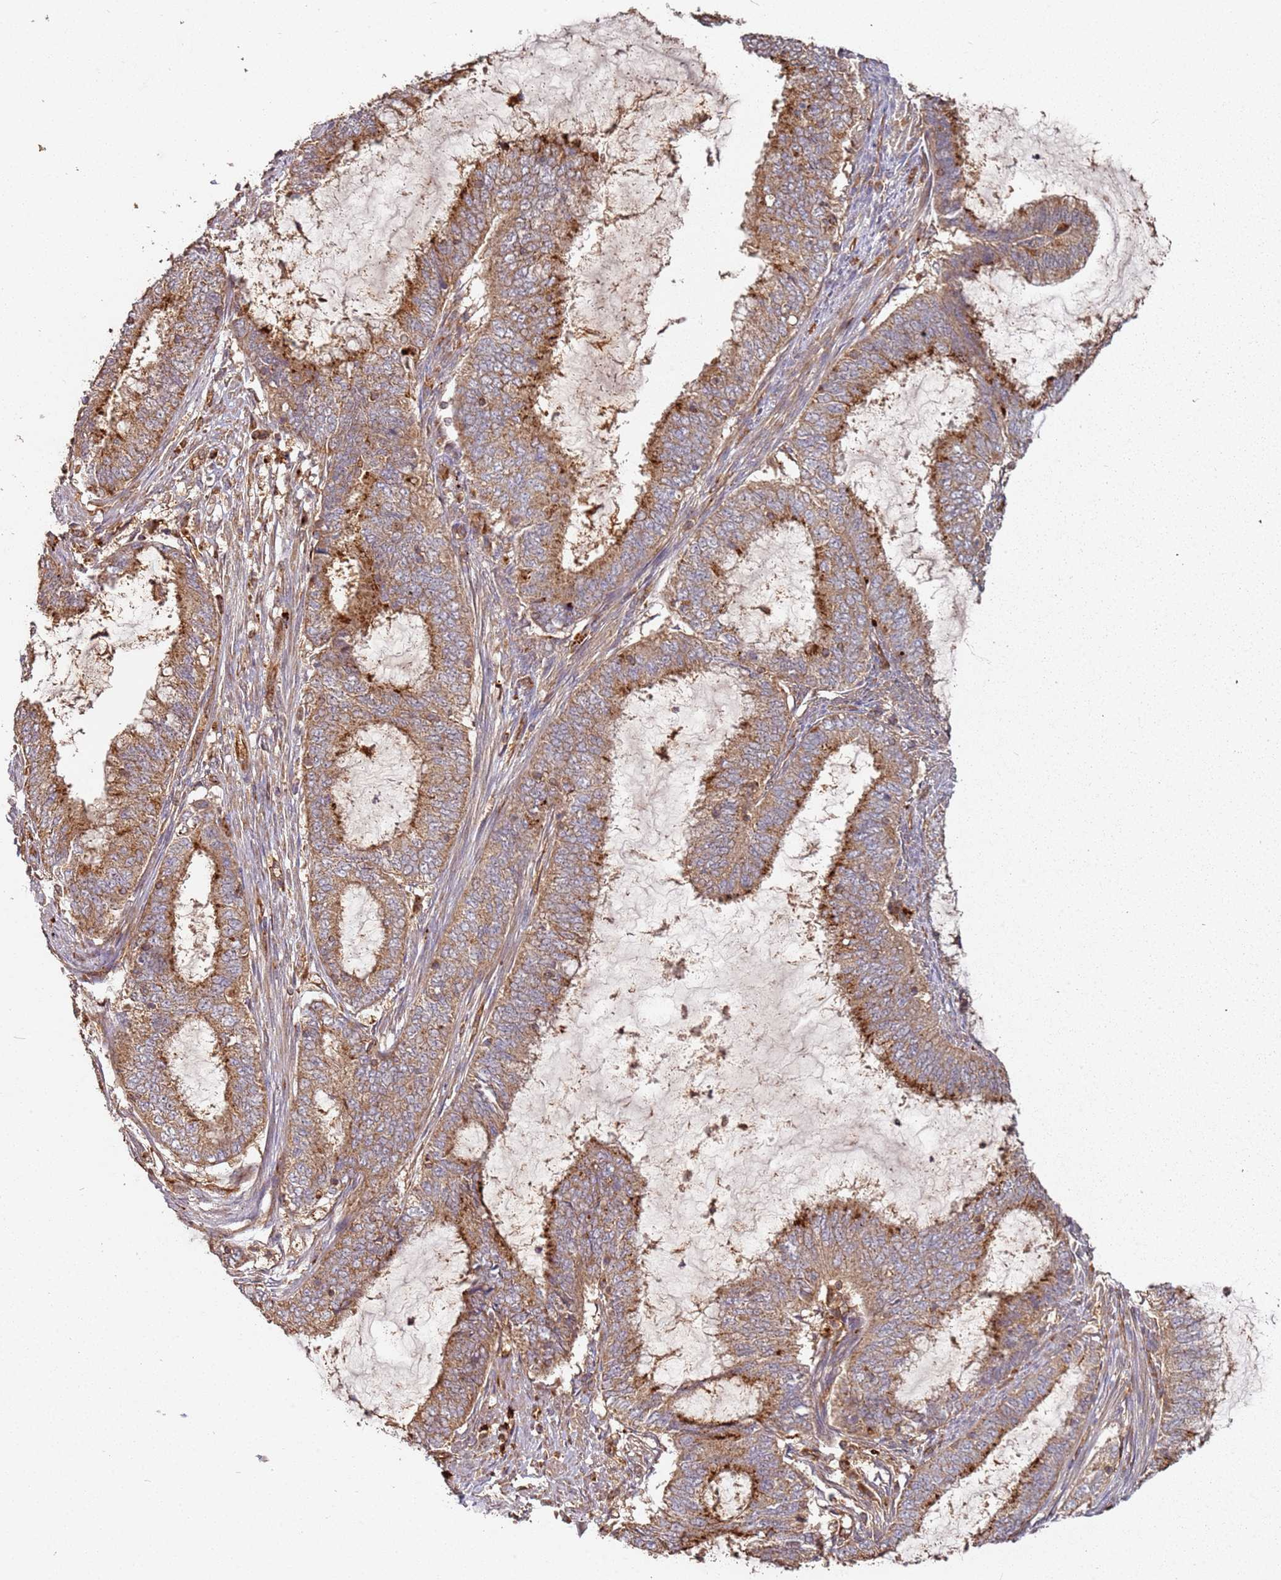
{"staining": {"intensity": "moderate", "quantity": ">75%", "location": "cytoplasmic/membranous"}, "tissue": "endometrial cancer", "cell_type": "Tumor cells", "image_type": "cancer", "snomed": [{"axis": "morphology", "description": "Adenocarcinoma, NOS"}, {"axis": "topography", "description": "Endometrium"}], "caption": "DAB (3,3'-diaminobenzidine) immunohistochemical staining of endometrial cancer (adenocarcinoma) shows moderate cytoplasmic/membranous protein staining in about >75% of tumor cells. The staining was performed using DAB (3,3'-diaminobenzidine) to visualize the protein expression in brown, while the nuclei were stained in blue with hematoxylin (Magnification: 20x).", "gene": "SCGB2B2", "patient": {"sex": "female", "age": 51}}